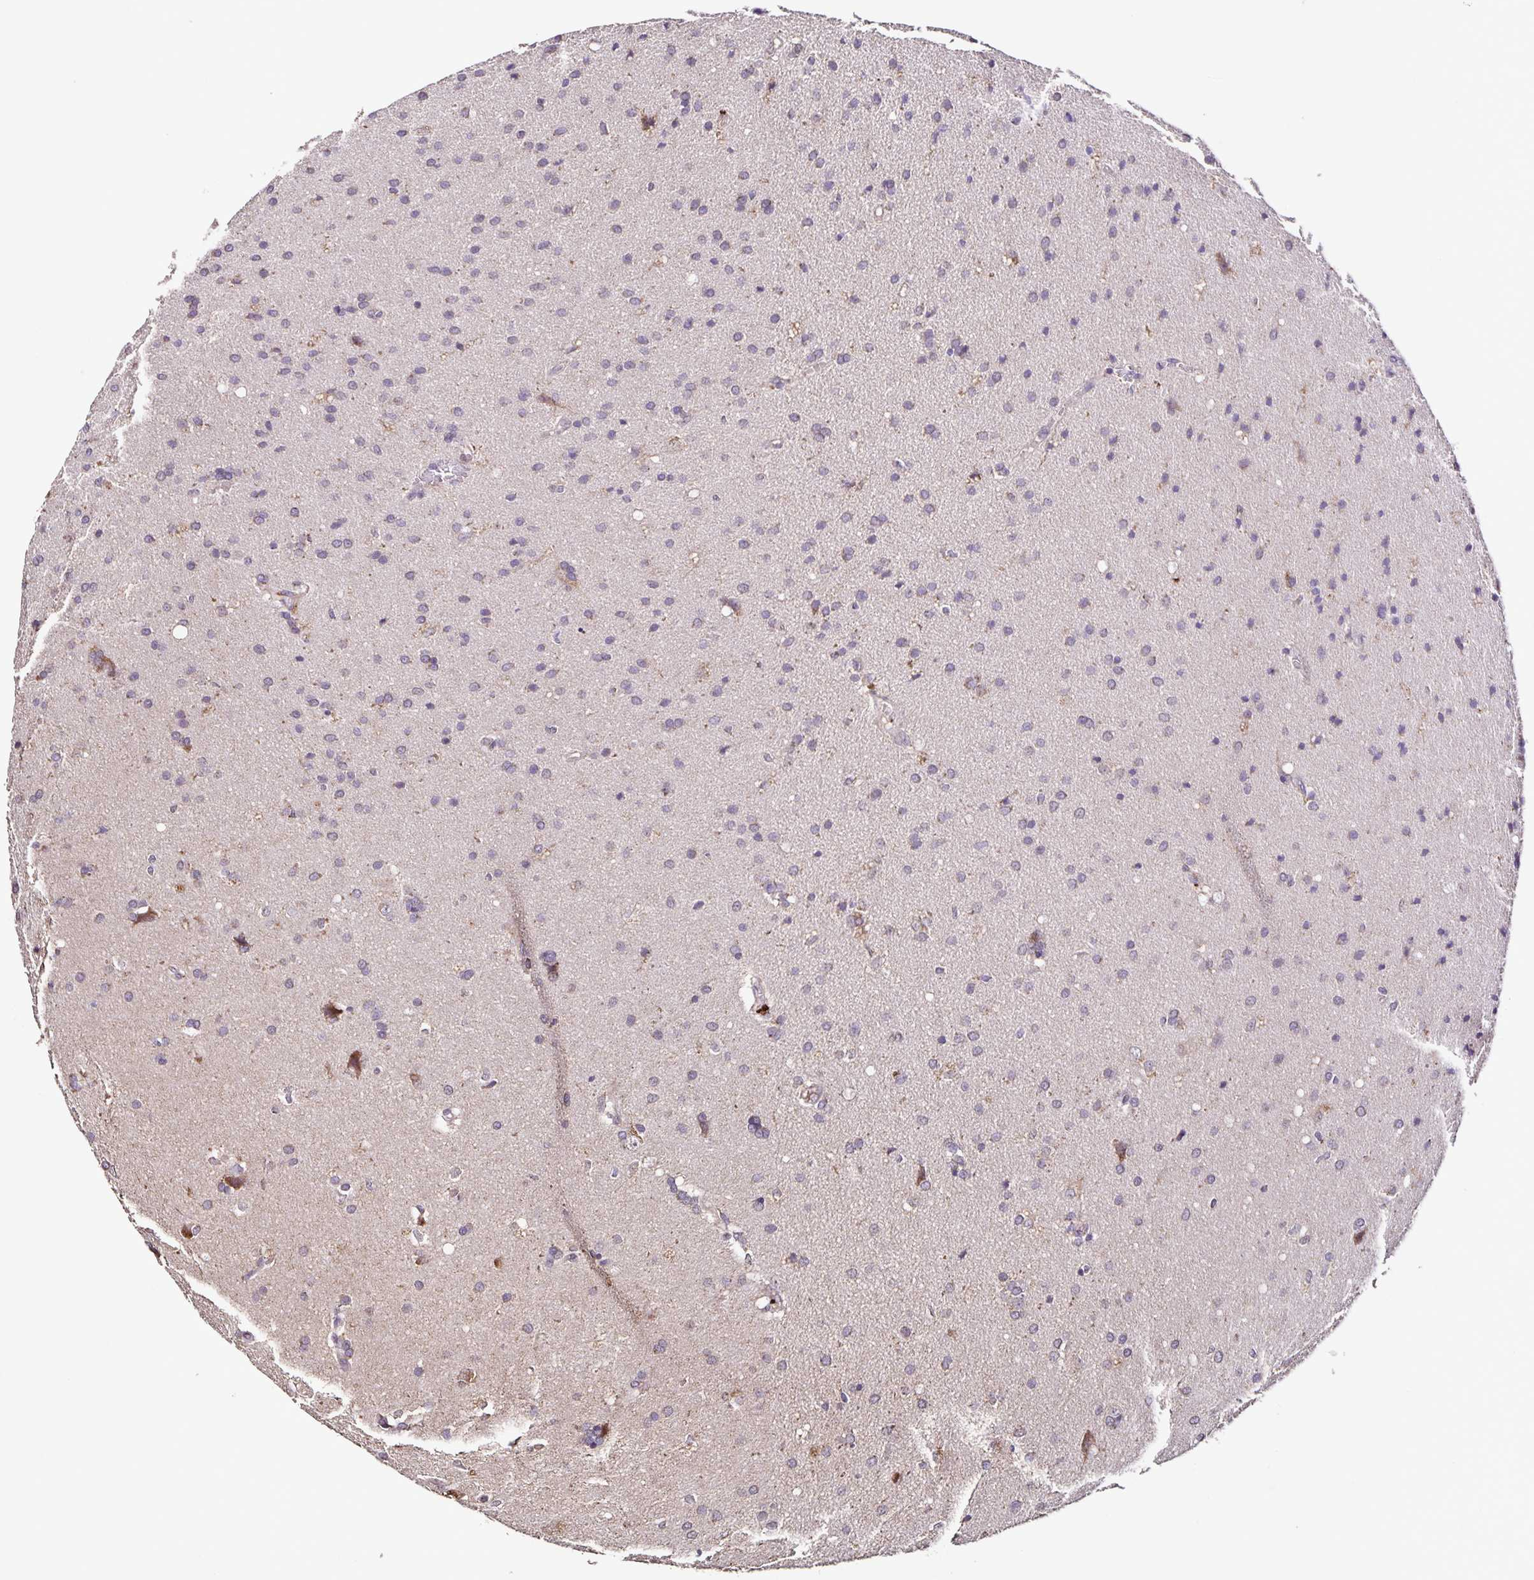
{"staining": {"intensity": "negative", "quantity": "none", "location": "none"}, "tissue": "glioma", "cell_type": "Tumor cells", "image_type": "cancer", "snomed": [{"axis": "morphology", "description": "Glioma, malignant, Low grade"}, {"axis": "topography", "description": "Brain"}], "caption": "Malignant glioma (low-grade) stained for a protein using immunohistochemistry demonstrates no staining tumor cells.", "gene": "MAN1A1", "patient": {"sex": "female", "age": 54}}